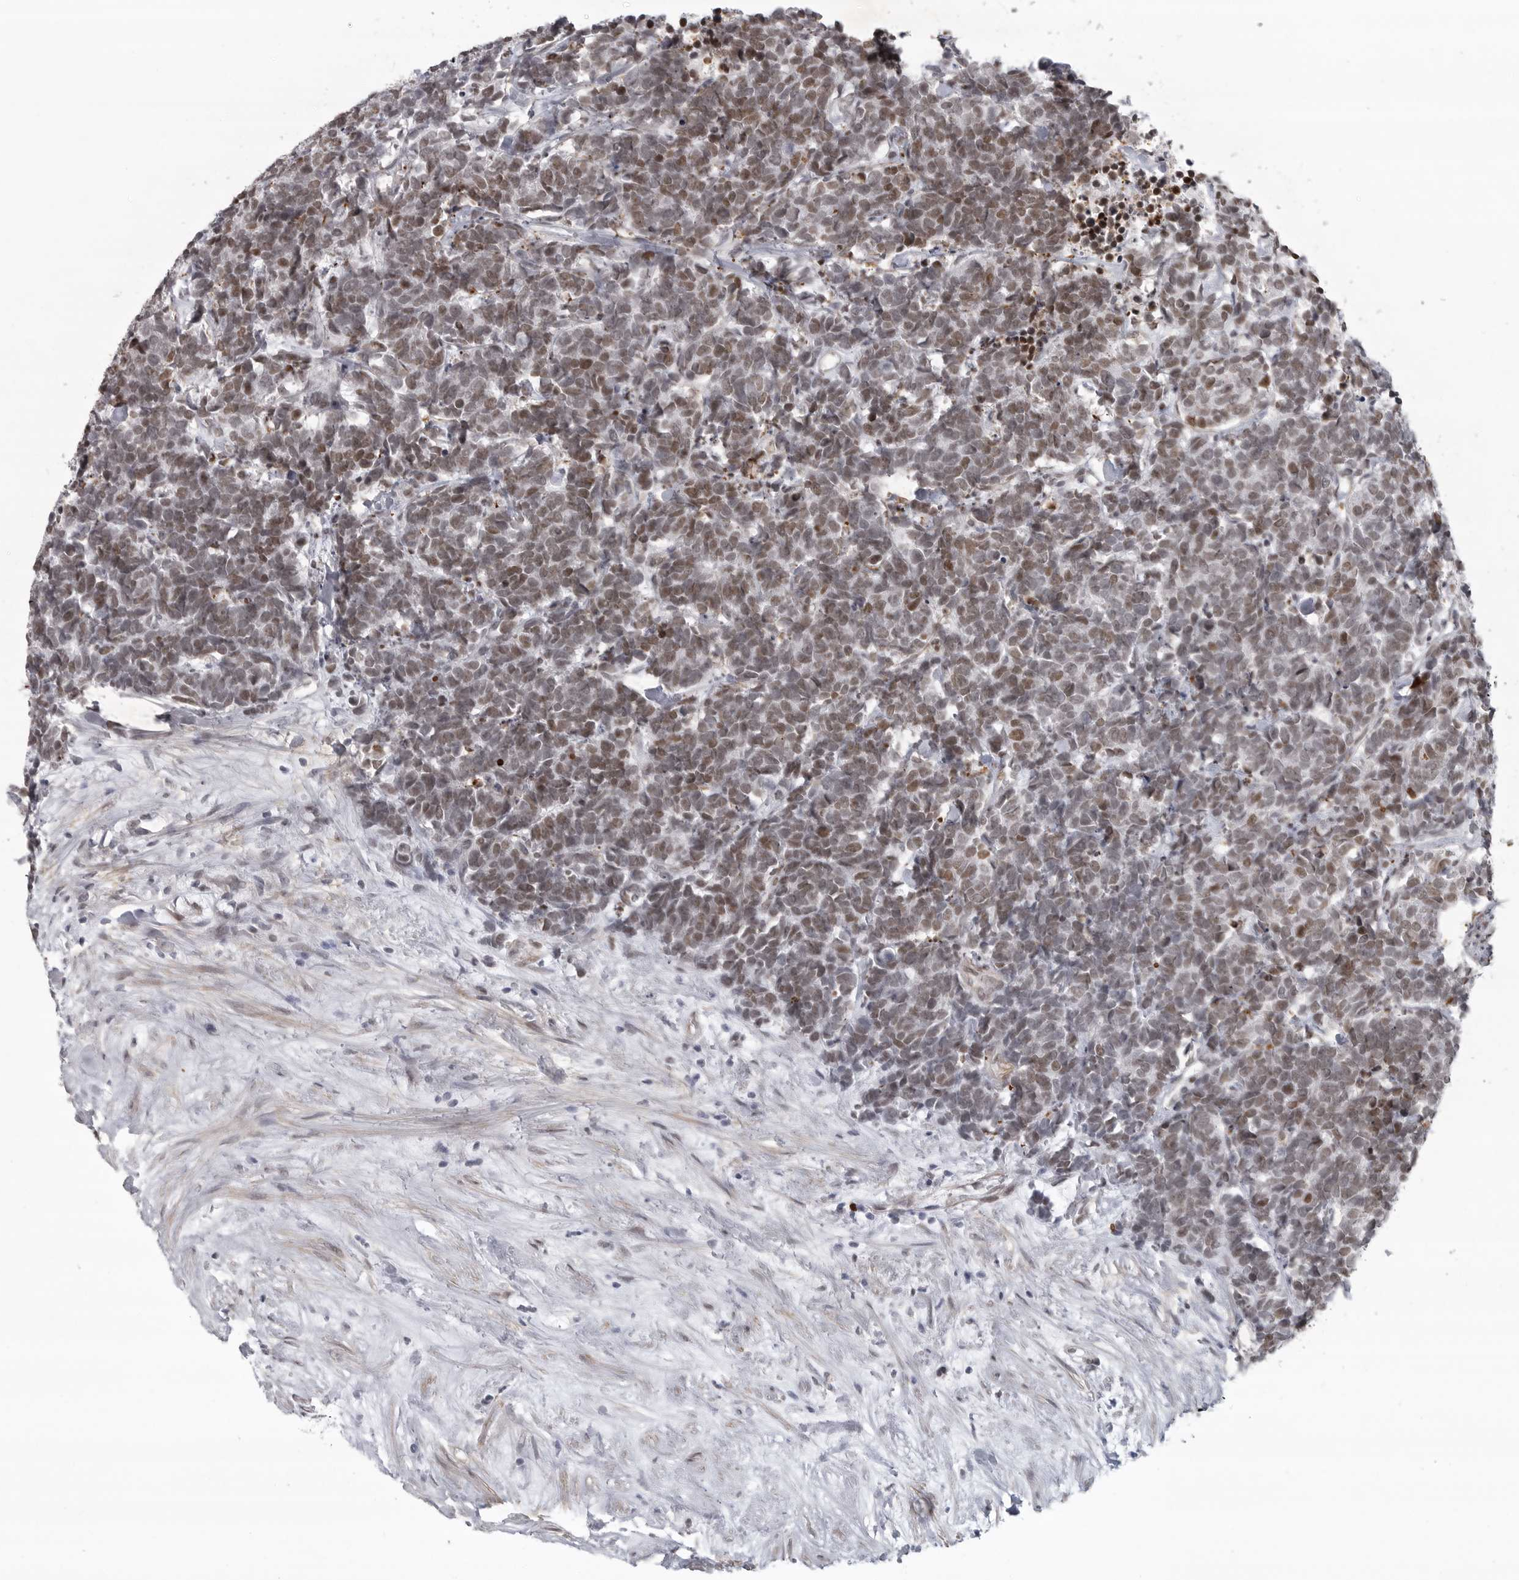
{"staining": {"intensity": "moderate", "quantity": ">75%", "location": "nuclear"}, "tissue": "carcinoid", "cell_type": "Tumor cells", "image_type": "cancer", "snomed": [{"axis": "morphology", "description": "Carcinoma, NOS"}, {"axis": "morphology", "description": "Carcinoid, malignant, NOS"}, {"axis": "topography", "description": "Urinary bladder"}], "caption": "Protein expression analysis of human carcinoid reveals moderate nuclear expression in about >75% of tumor cells. The staining was performed using DAB, with brown indicating positive protein expression. Nuclei are stained blue with hematoxylin.", "gene": "HMGN3", "patient": {"sex": "male", "age": 57}}